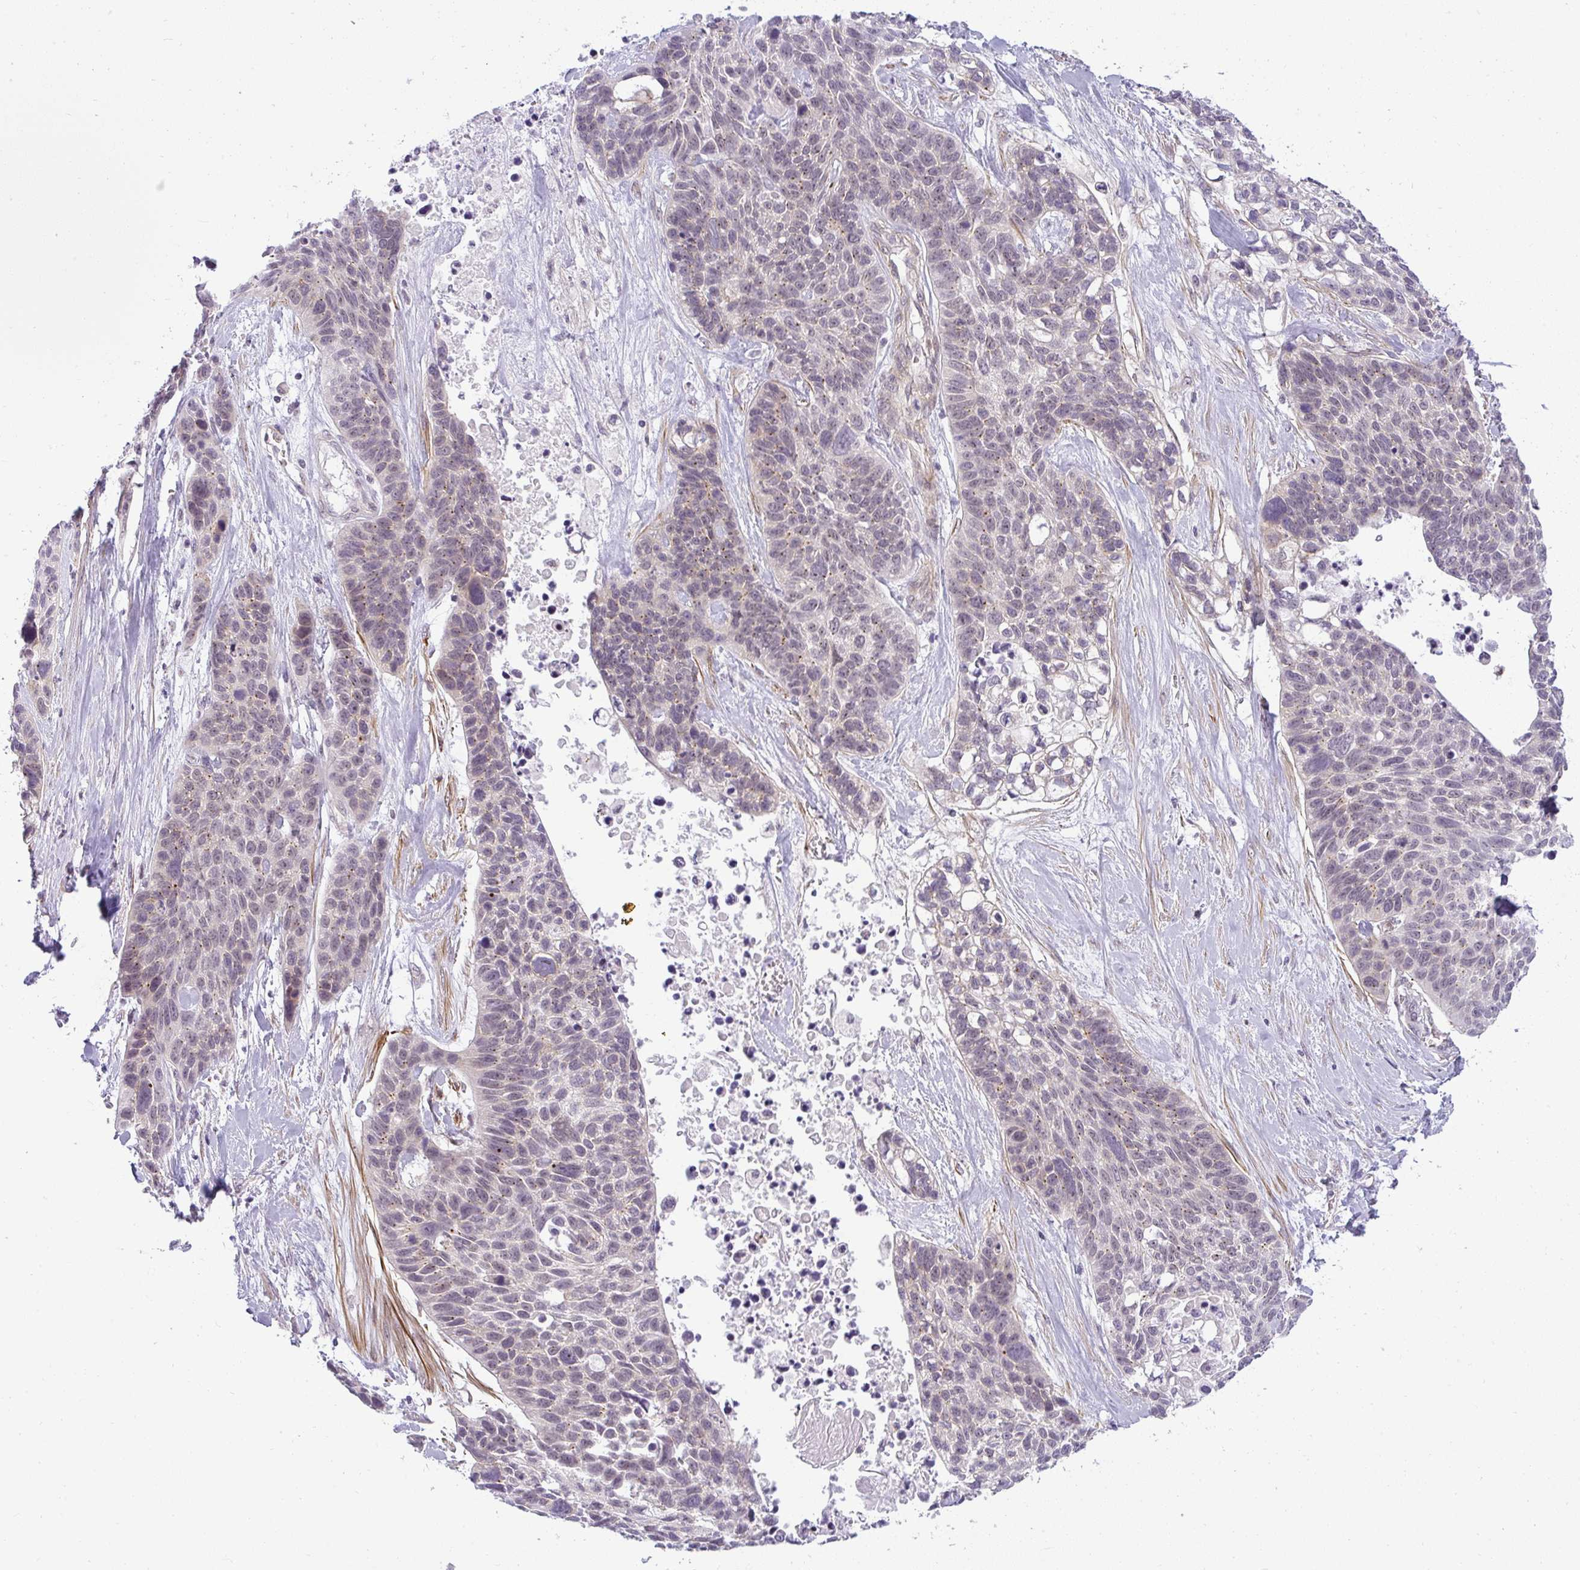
{"staining": {"intensity": "negative", "quantity": "none", "location": "none"}, "tissue": "lung cancer", "cell_type": "Tumor cells", "image_type": "cancer", "snomed": [{"axis": "morphology", "description": "Squamous cell carcinoma, NOS"}, {"axis": "topography", "description": "Lung"}], "caption": "Human lung cancer stained for a protein using IHC exhibits no positivity in tumor cells.", "gene": "DZIP1", "patient": {"sex": "male", "age": 62}}